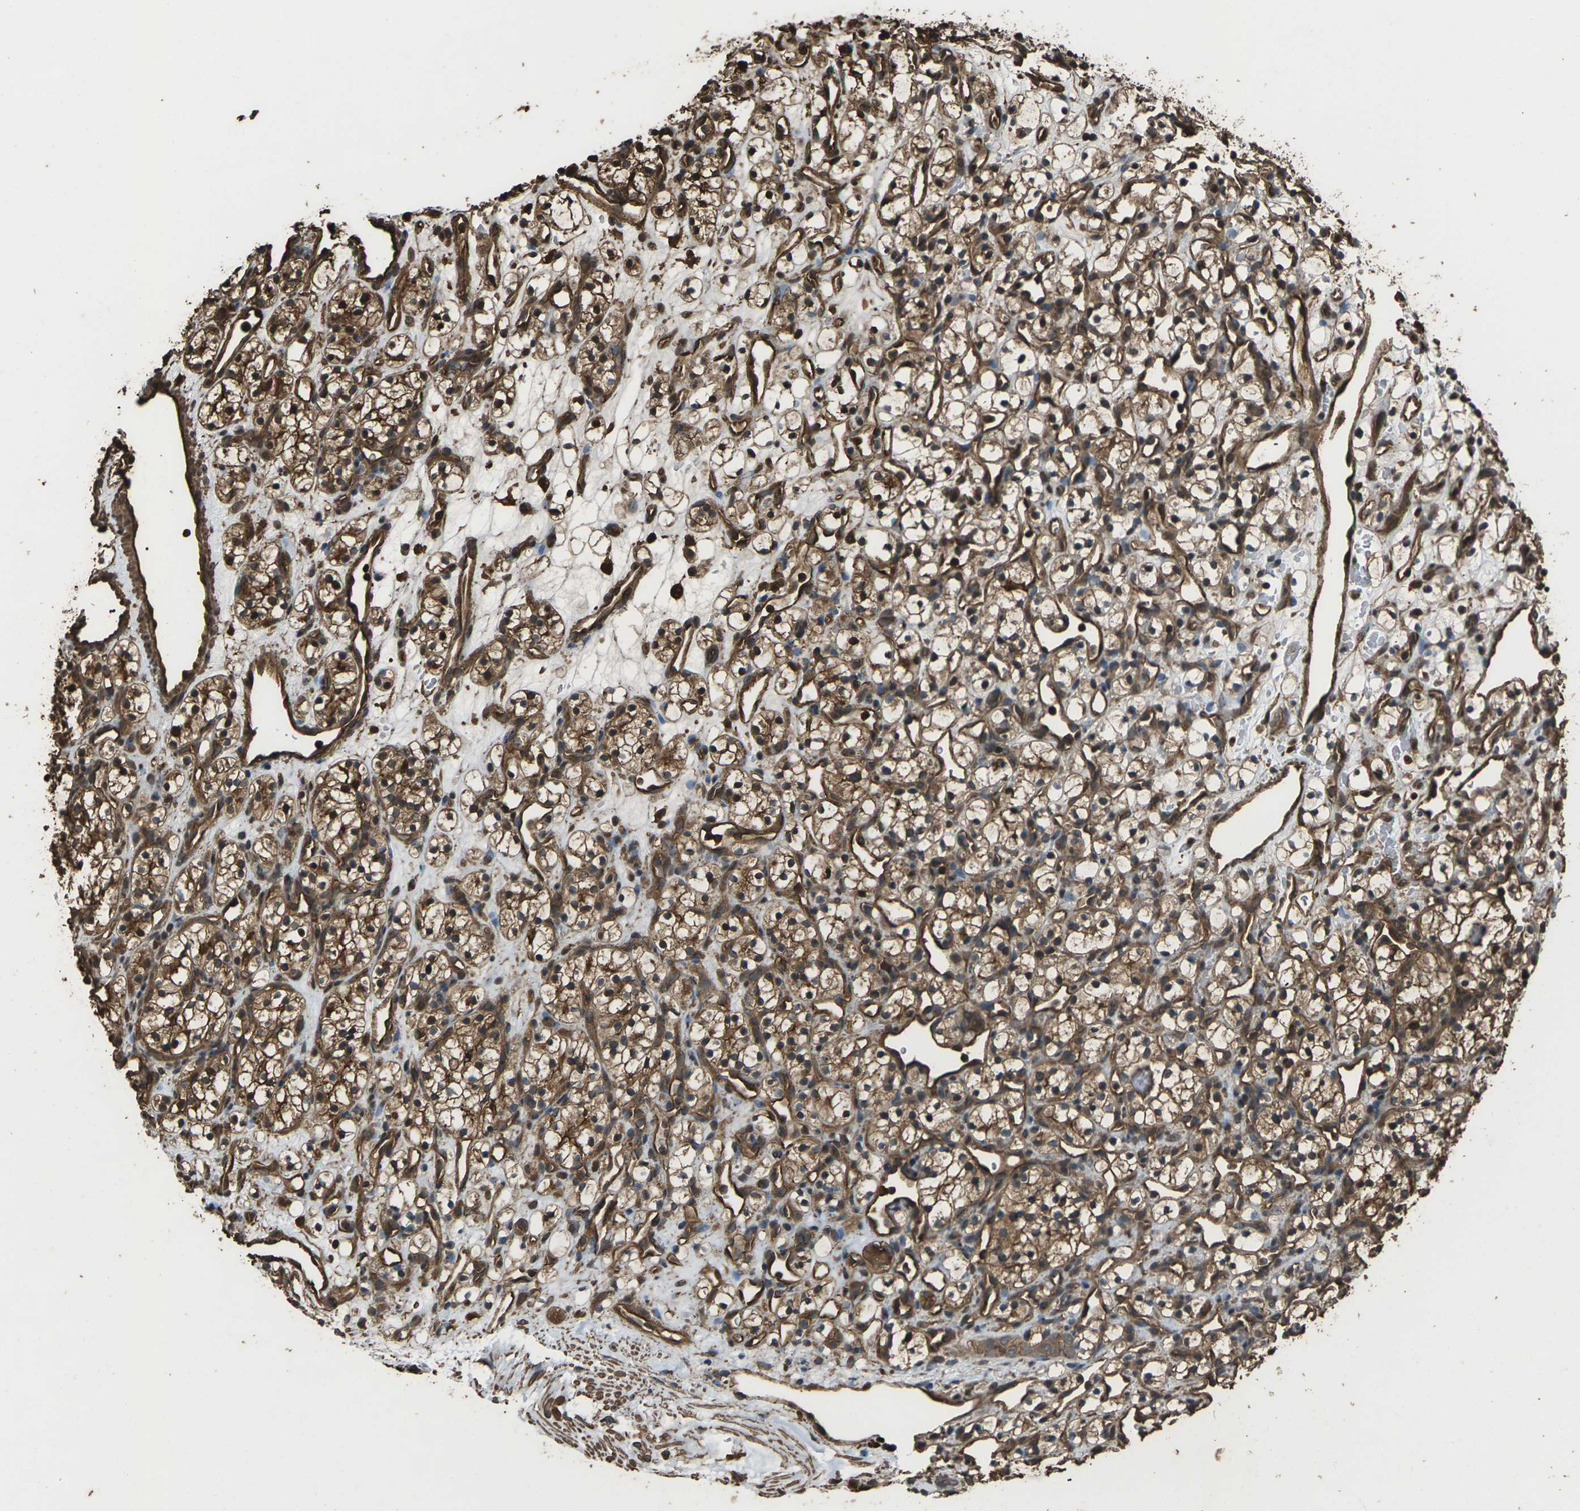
{"staining": {"intensity": "moderate", "quantity": ">75%", "location": "cytoplasmic/membranous"}, "tissue": "renal cancer", "cell_type": "Tumor cells", "image_type": "cancer", "snomed": [{"axis": "morphology", "description": "Adenocarcinoma, NOS"}, {"axis": "topography", "description": "Kidney"}], "caption": "A high-resolution photomicrograph shows IHC staining of renal cancer, which demonstrates moderate cytoplasmic/membranous positivity in about >75% of tumor cells. Ihc stains the protein in brown and the nuclei are stained blue.", "gene": "DHPS", "patient": {"sex": "female", "age": 60}}